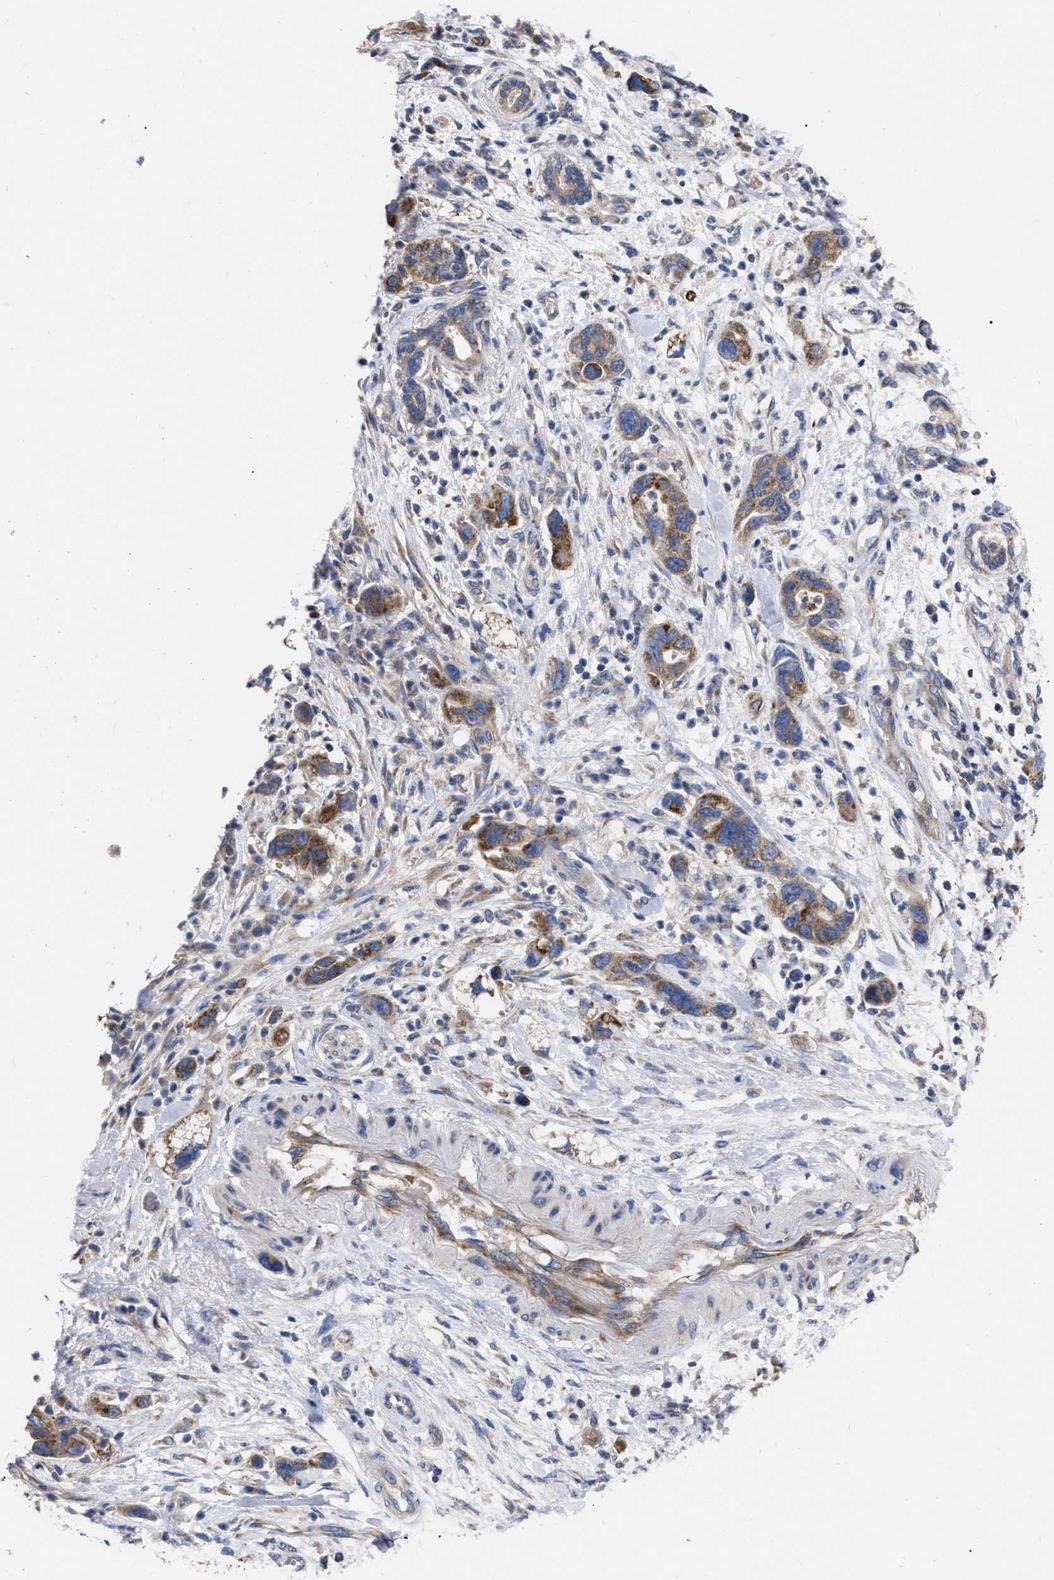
{"staining": {"intensity": "moderate", "quantity": ">75%", "location": "cytoplasmic/membranous"}, "tissue": "pancreatic cancer", "cell_type": "Tumor cells", "image_type": "cancer", "snomed": [{"axis": "morphology", "description": "Normal tissue, NOS"}, {"axis": "morphology", "description": "Adenocarcinoma, NOS"}, {"axis": "topography", "description": "Pancreas"}], "caption": "DAB (3,3'-diaminobenzidine) immunohistochemical staining of human pancreatic cancer (adenocarcinoma) displays moderate cytoplasmic/membranous protein expression in approximately >75% of tumor cells.", "gene": "CDKN2C", "patient": {"sex": "female", "age": 71}}